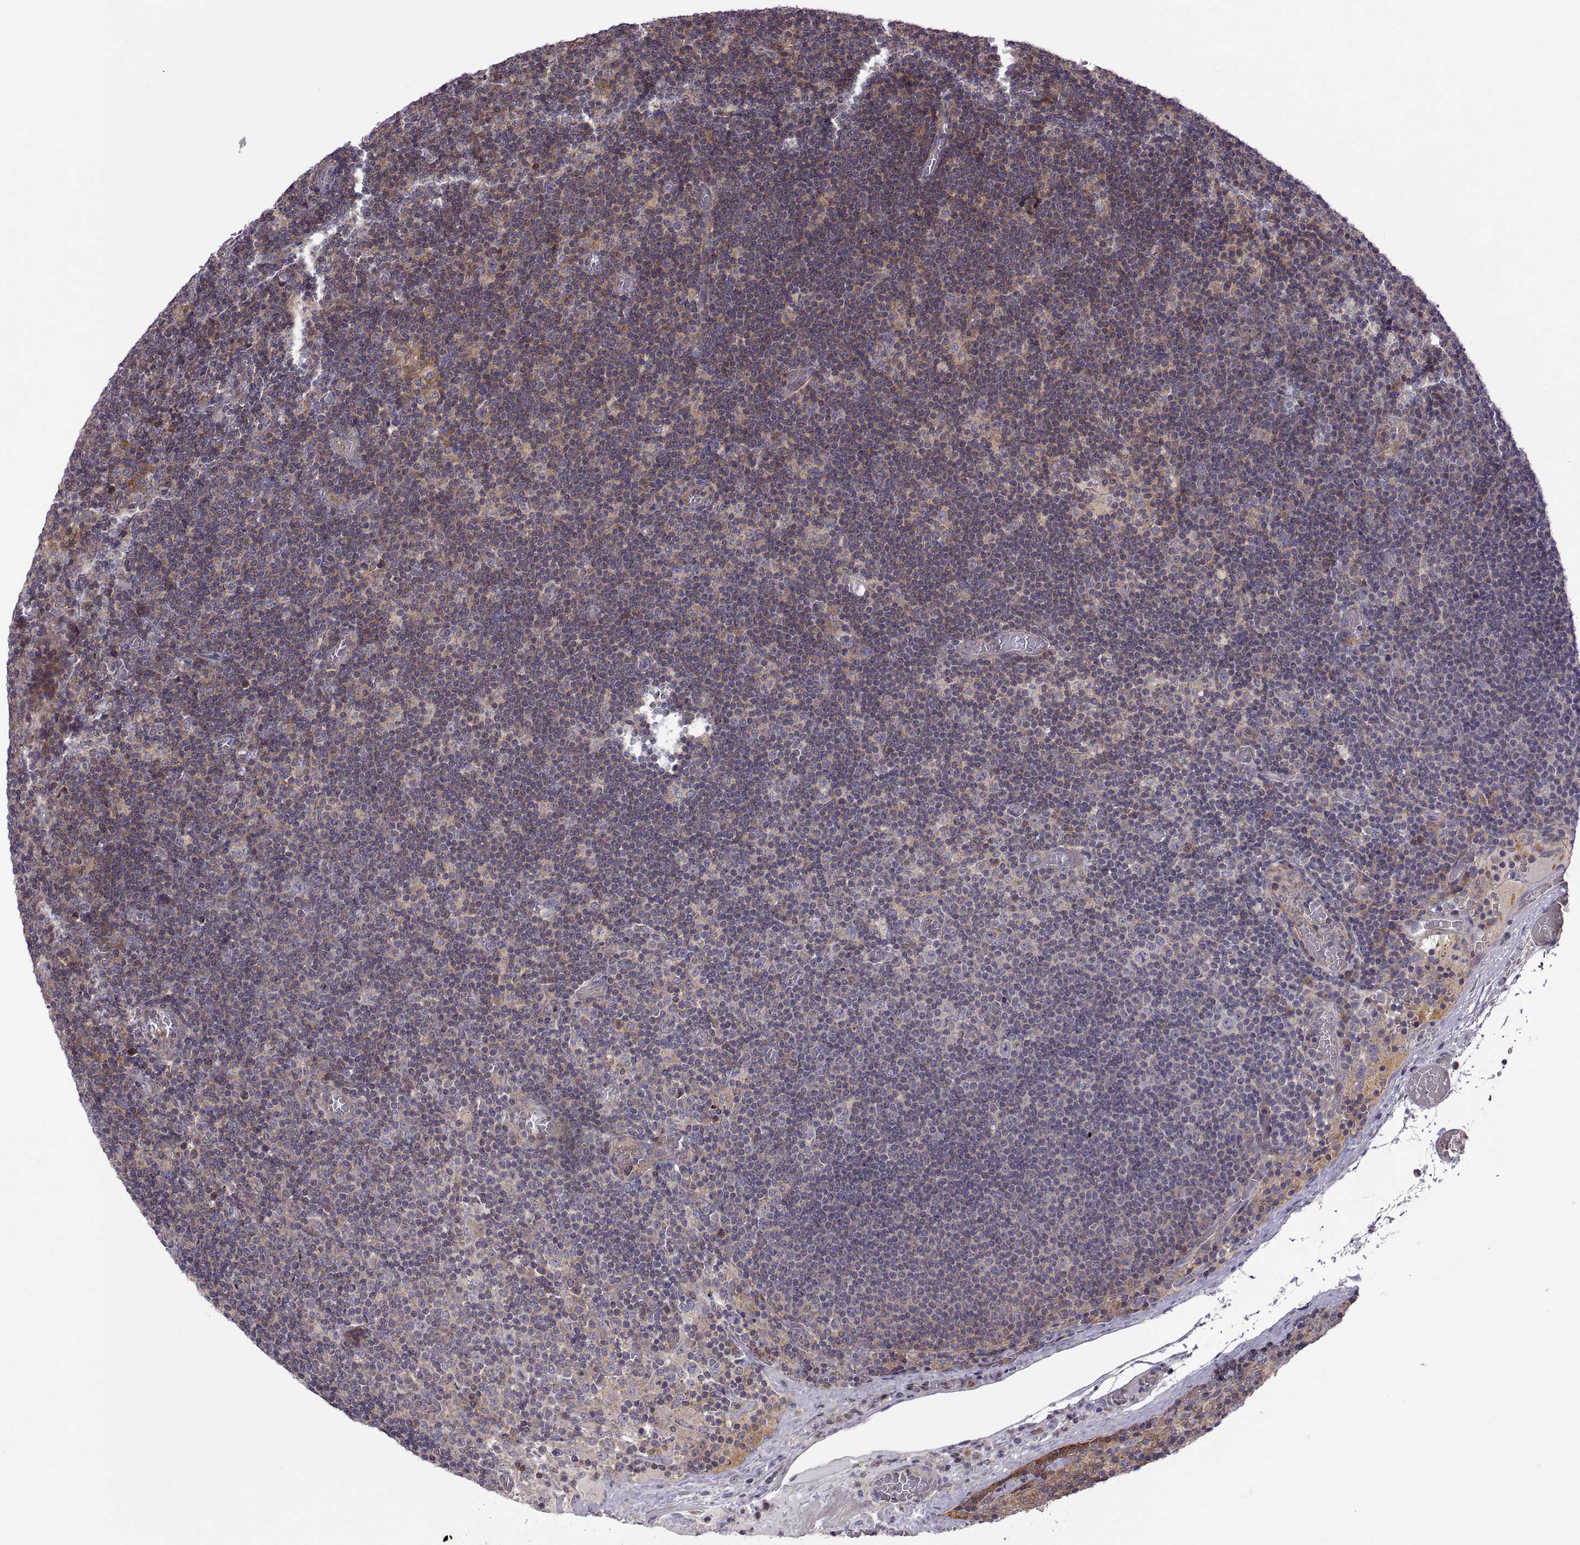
{"staining": {"intensity": "negative", "quantity": "none", "location": "none"}, "tissue": "lymph node", "cell_type": "Germinal center cells", "image_type": "normal", "snomed": [{"axis": "morphology", "description": "Normal tissue, NOS"}, {"axis": "topography", "description": "Lymph node"}], "caption": "Immunohistochemical staining of benign human lymph node shows no significant staining in germinal center cells.", "gene": "SPATA32", "patient": {"sex": "male", "age": 63}}